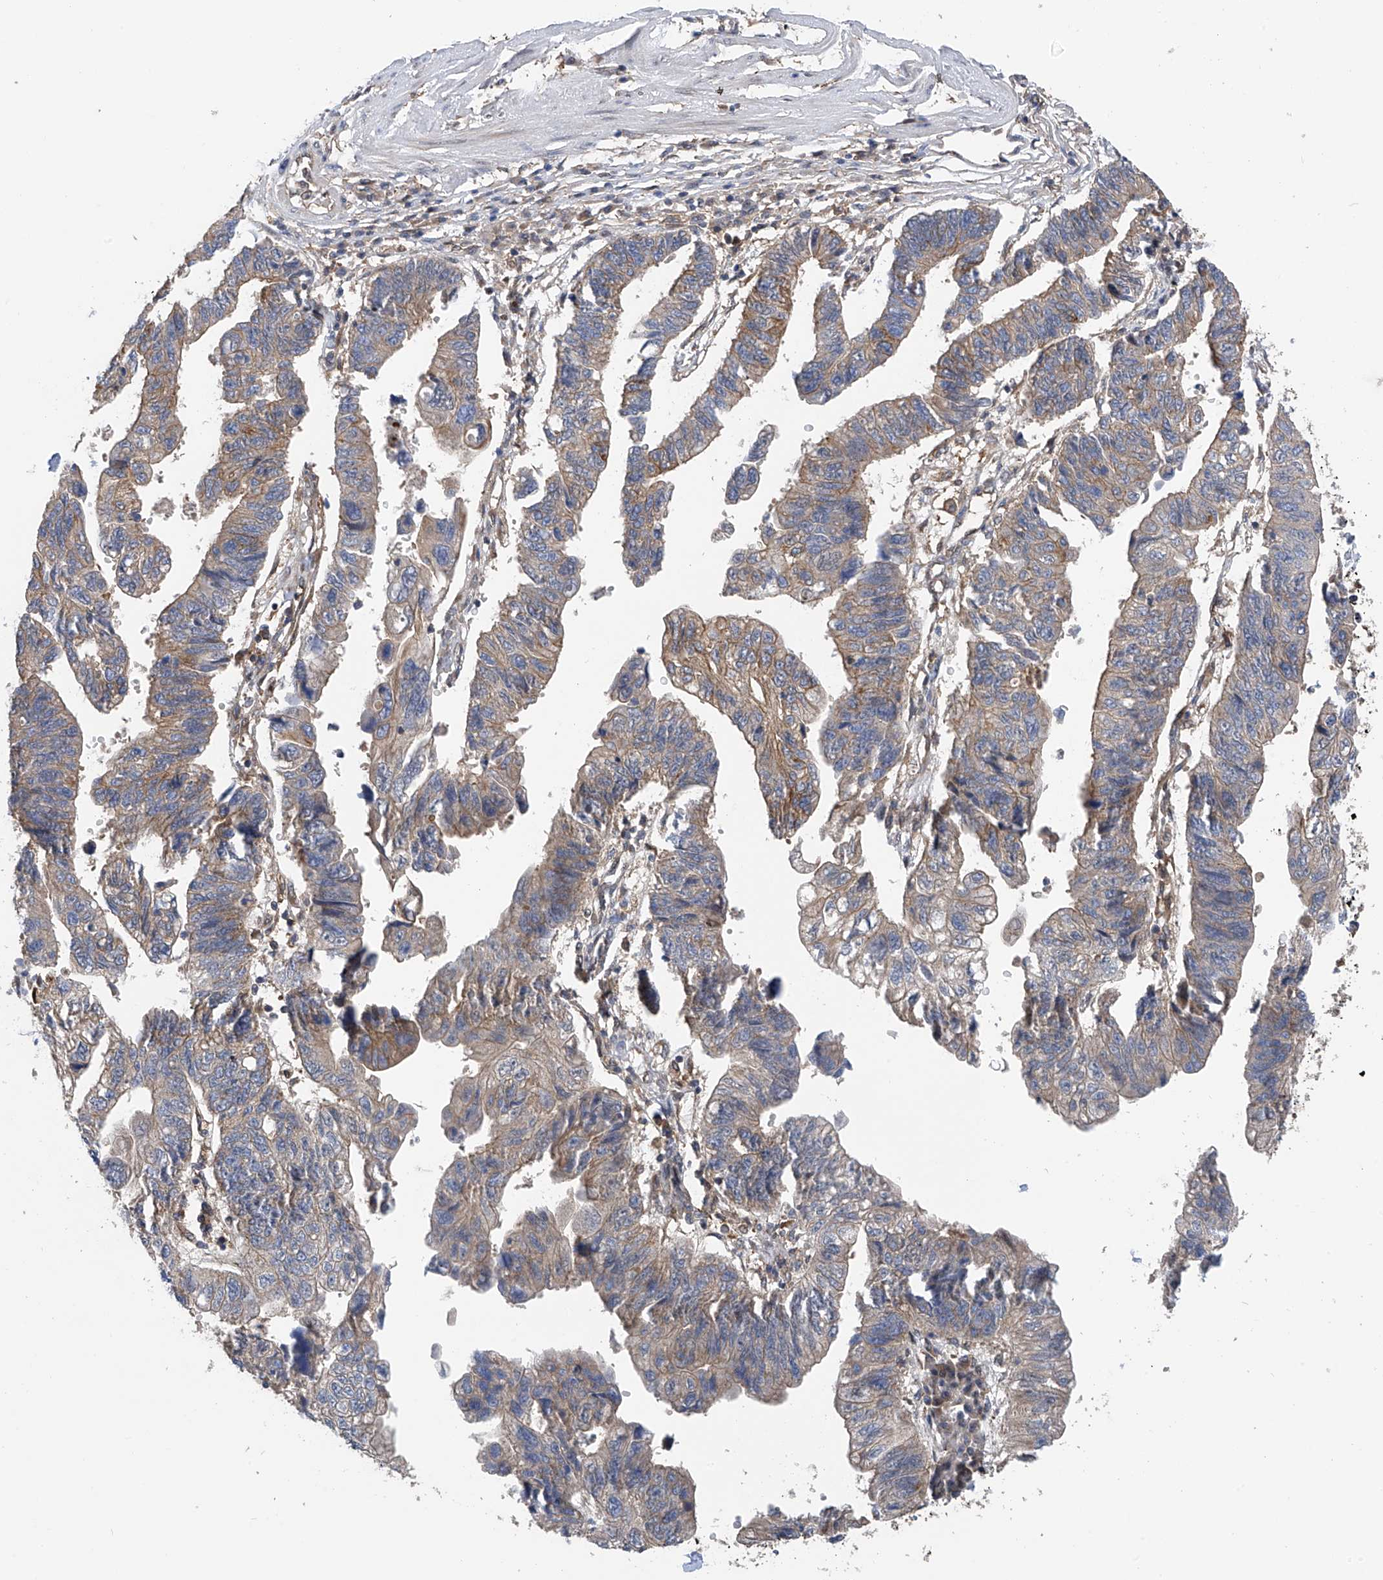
{"staining": {"intensity": "weak", "quantity": "25%-75%", "location": "cytoplasmic/membranous"}, "tissue": "stomach cancer", "cell_type": "Tumor cells", "image_type": "cancer", "snomed": [{"axis": "morphology", "description": "Adenocarcinoma, NOS"}, {"axis": "topography", "description": "Stomach"}], "caption": "Human stomach cancer (adenocarcinoma) stained with a brown dye displays weak cytoplasmic/membranous positive positivity in about 25%-75% of tumor cells.", "gene": "CHPF", "patient": {"sex": "male", "age": 59}}